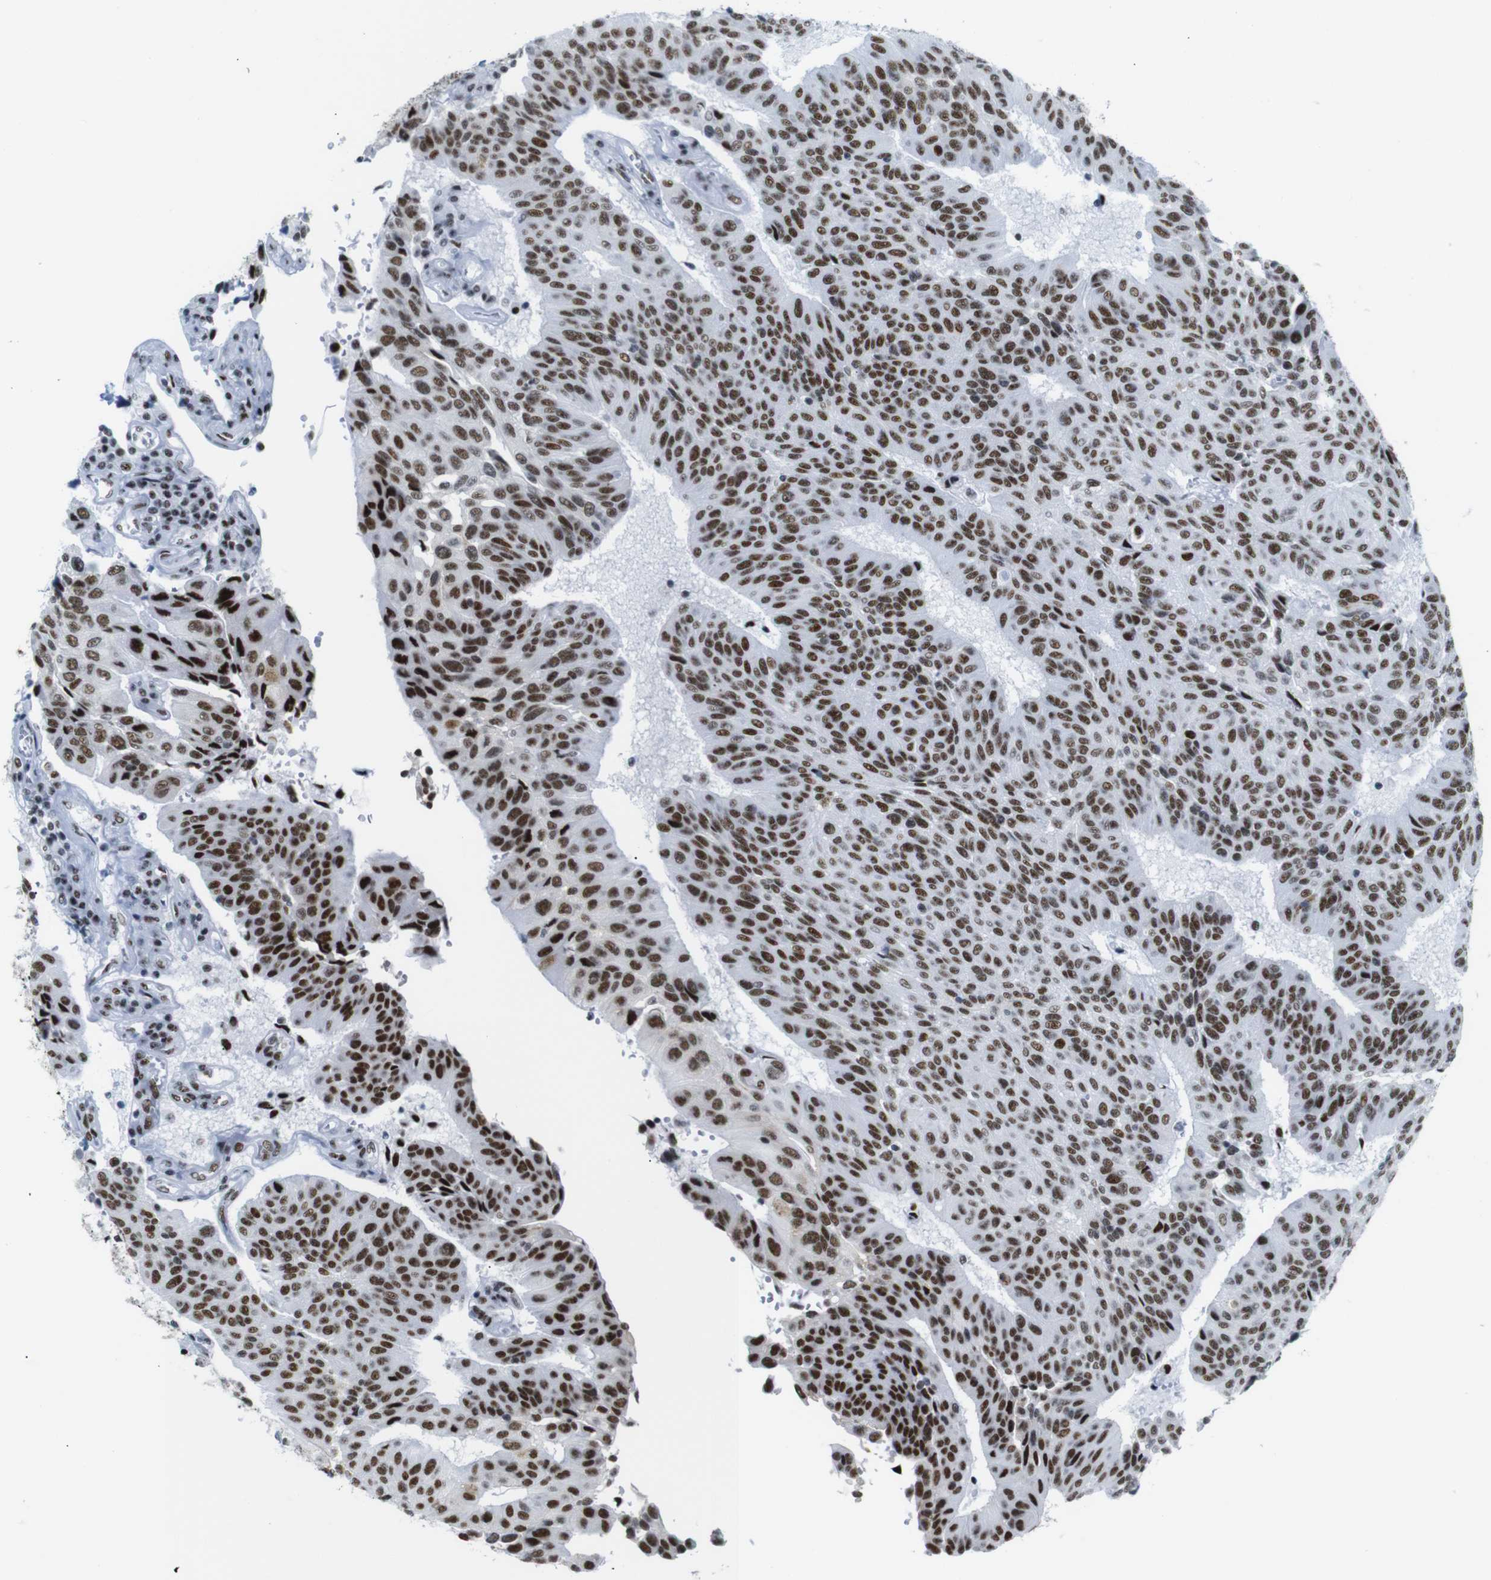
{"staining": {"intensity": "strong", "quantity": ">75%", "location": "nuclear"}, "tissue": "urothelial cancer", "cell_type": "Tumor cells", "image_type": "cancer", "snomed": [{"axis": "morphology", "description": "Urothelial carcinoma, High grade"}, {"axis": "topography", "description": "Urinary bladder"}], "caption": "A brown stain highlights strong nuclear positivity of a protein in human urothelial carcinoma (high-grade) tumor cells. The staining is performed using DAB brown chromogen to label protein expression. The nuclei are counter-stained blue using hematoxylin.", "gene": "TRA2B", "patient": {"sex": "male", "age": 66}}